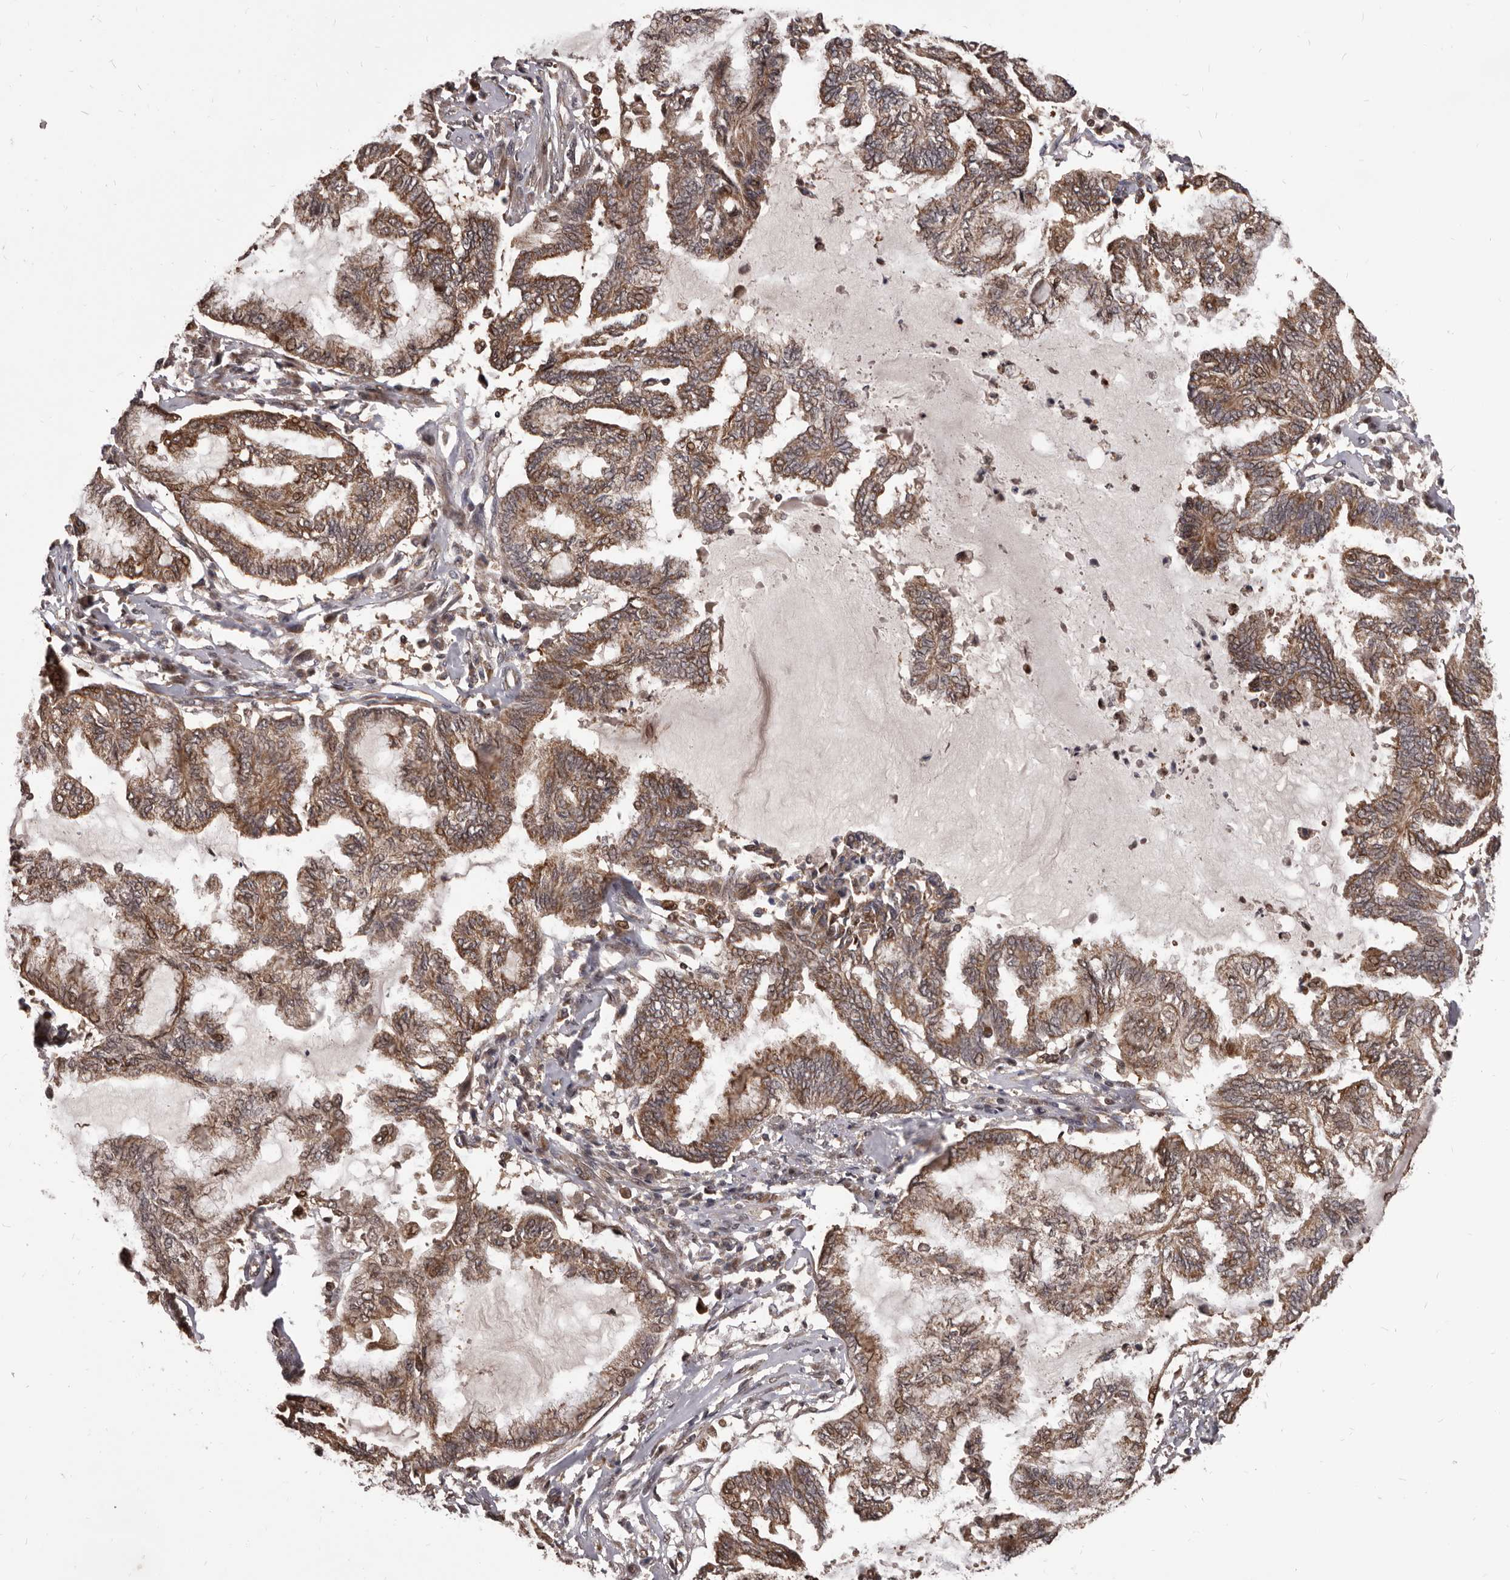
{"staining": {"intensity": "moderate", "quantity": ">75%", "location": "cytoplasmic/membranous"}, "tissue": "endometrial cancer", "cell_type": "Tumor cells", "image_type": "cancer", "snomed": [{"axis": "morphology", "description": "Adenocarcinoma, NOS"}, {"axis": "topography", "description": "Endometrium"}], "caption": "Human endometrial cancer stained with a protein marker demonstrates moderate staining in tumor cells.", "gene": "MAP3K14", "patient": {"sex": "female", "age": 86}}